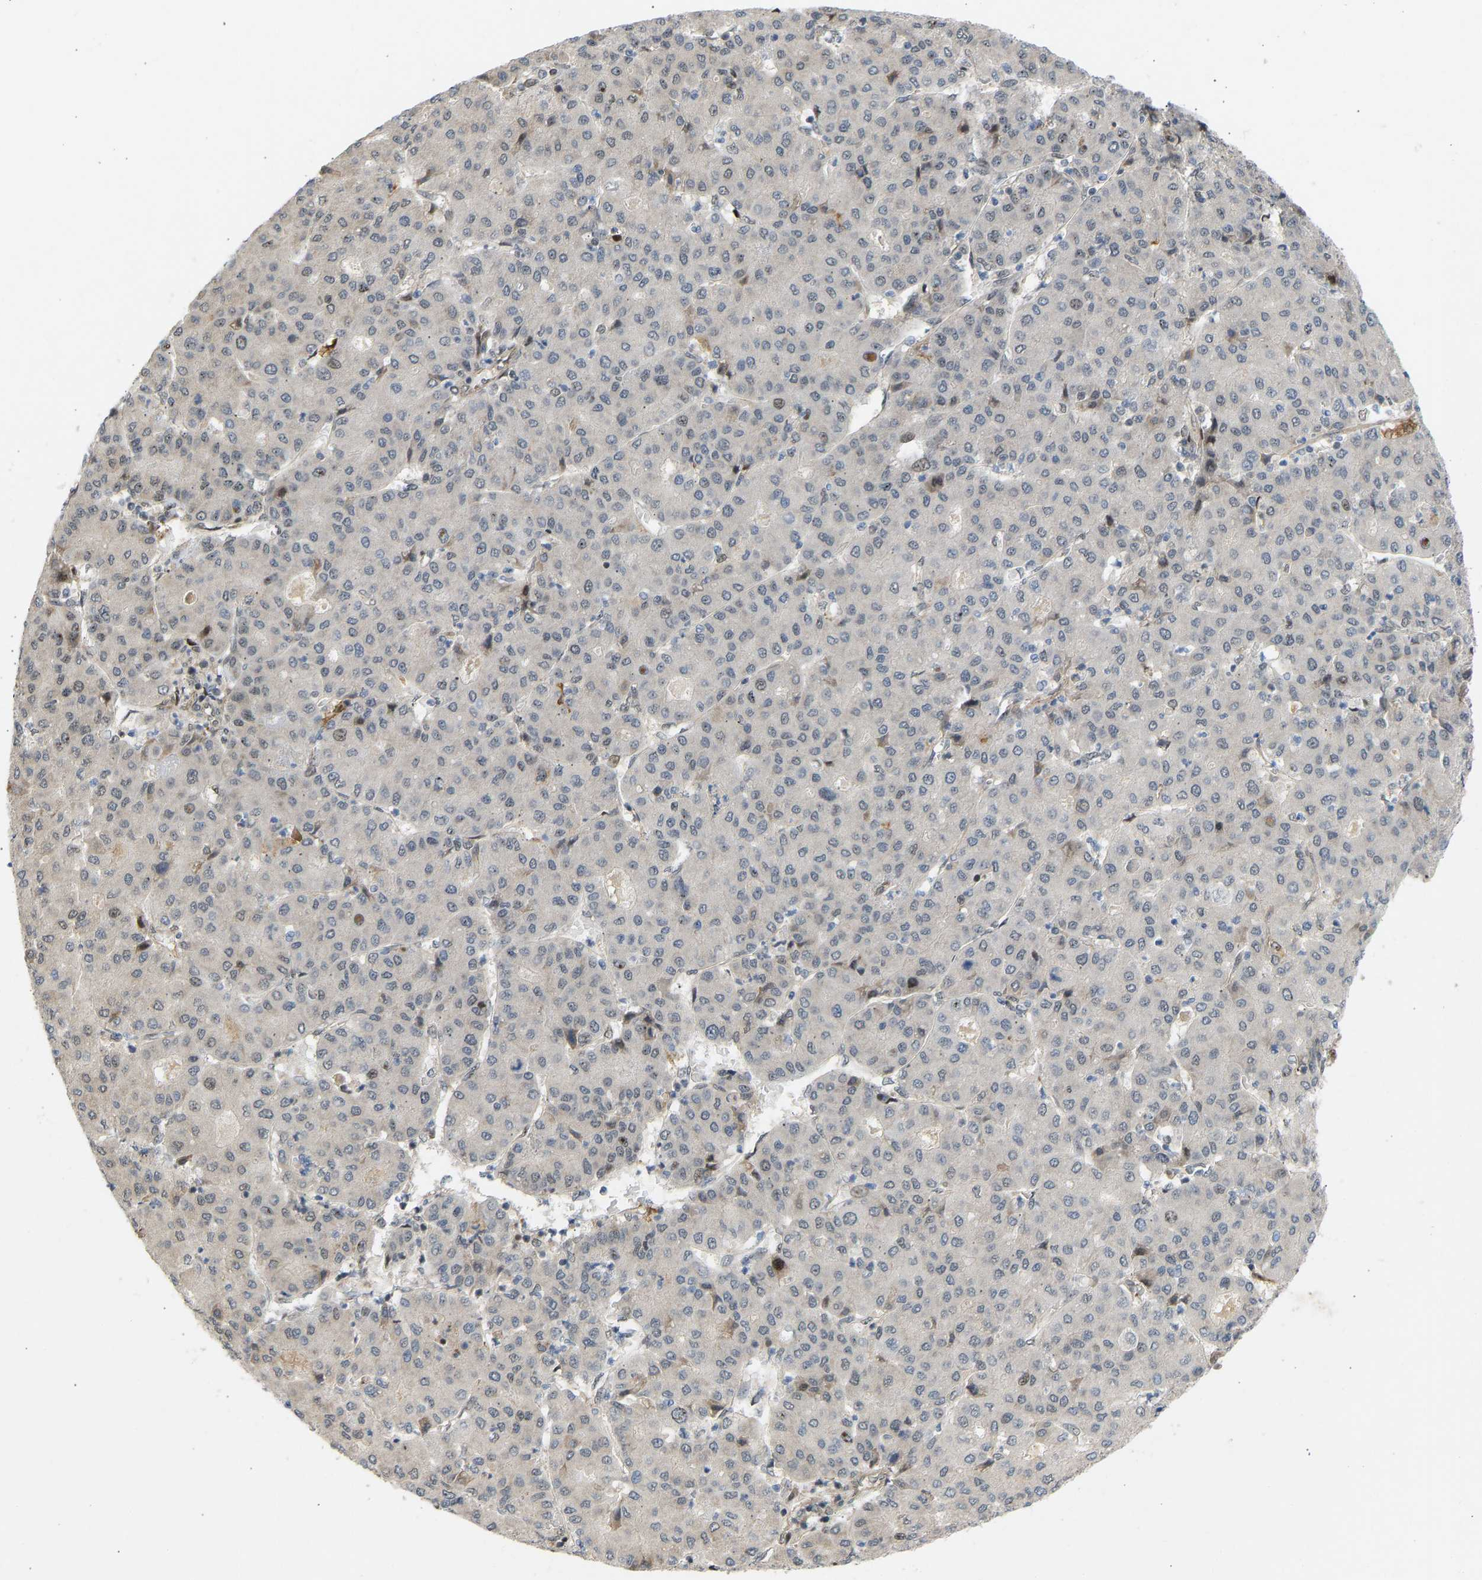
{"staining": {"intensity": "negative", "quantity": "none", "location": "none"}, "tissue": "liver cancer", "cell_type": "Tumor cells", "image_type": "cancer", "snomed": [{"axis": "morphology", "description": "Carcinoma, Hepatocellular, NOS"}, {"axis": "topography", "description": "Liver"}], "caption": "IHC image of neoplastic tissue: liver cancer (hepatocellular carcinoma) stained with DAB (3,3'-diaminobenzidine) displays no significant protein expression in tumor cells.", "gene": "BAG1", "patient": {"sex": "male", "age": 65}}